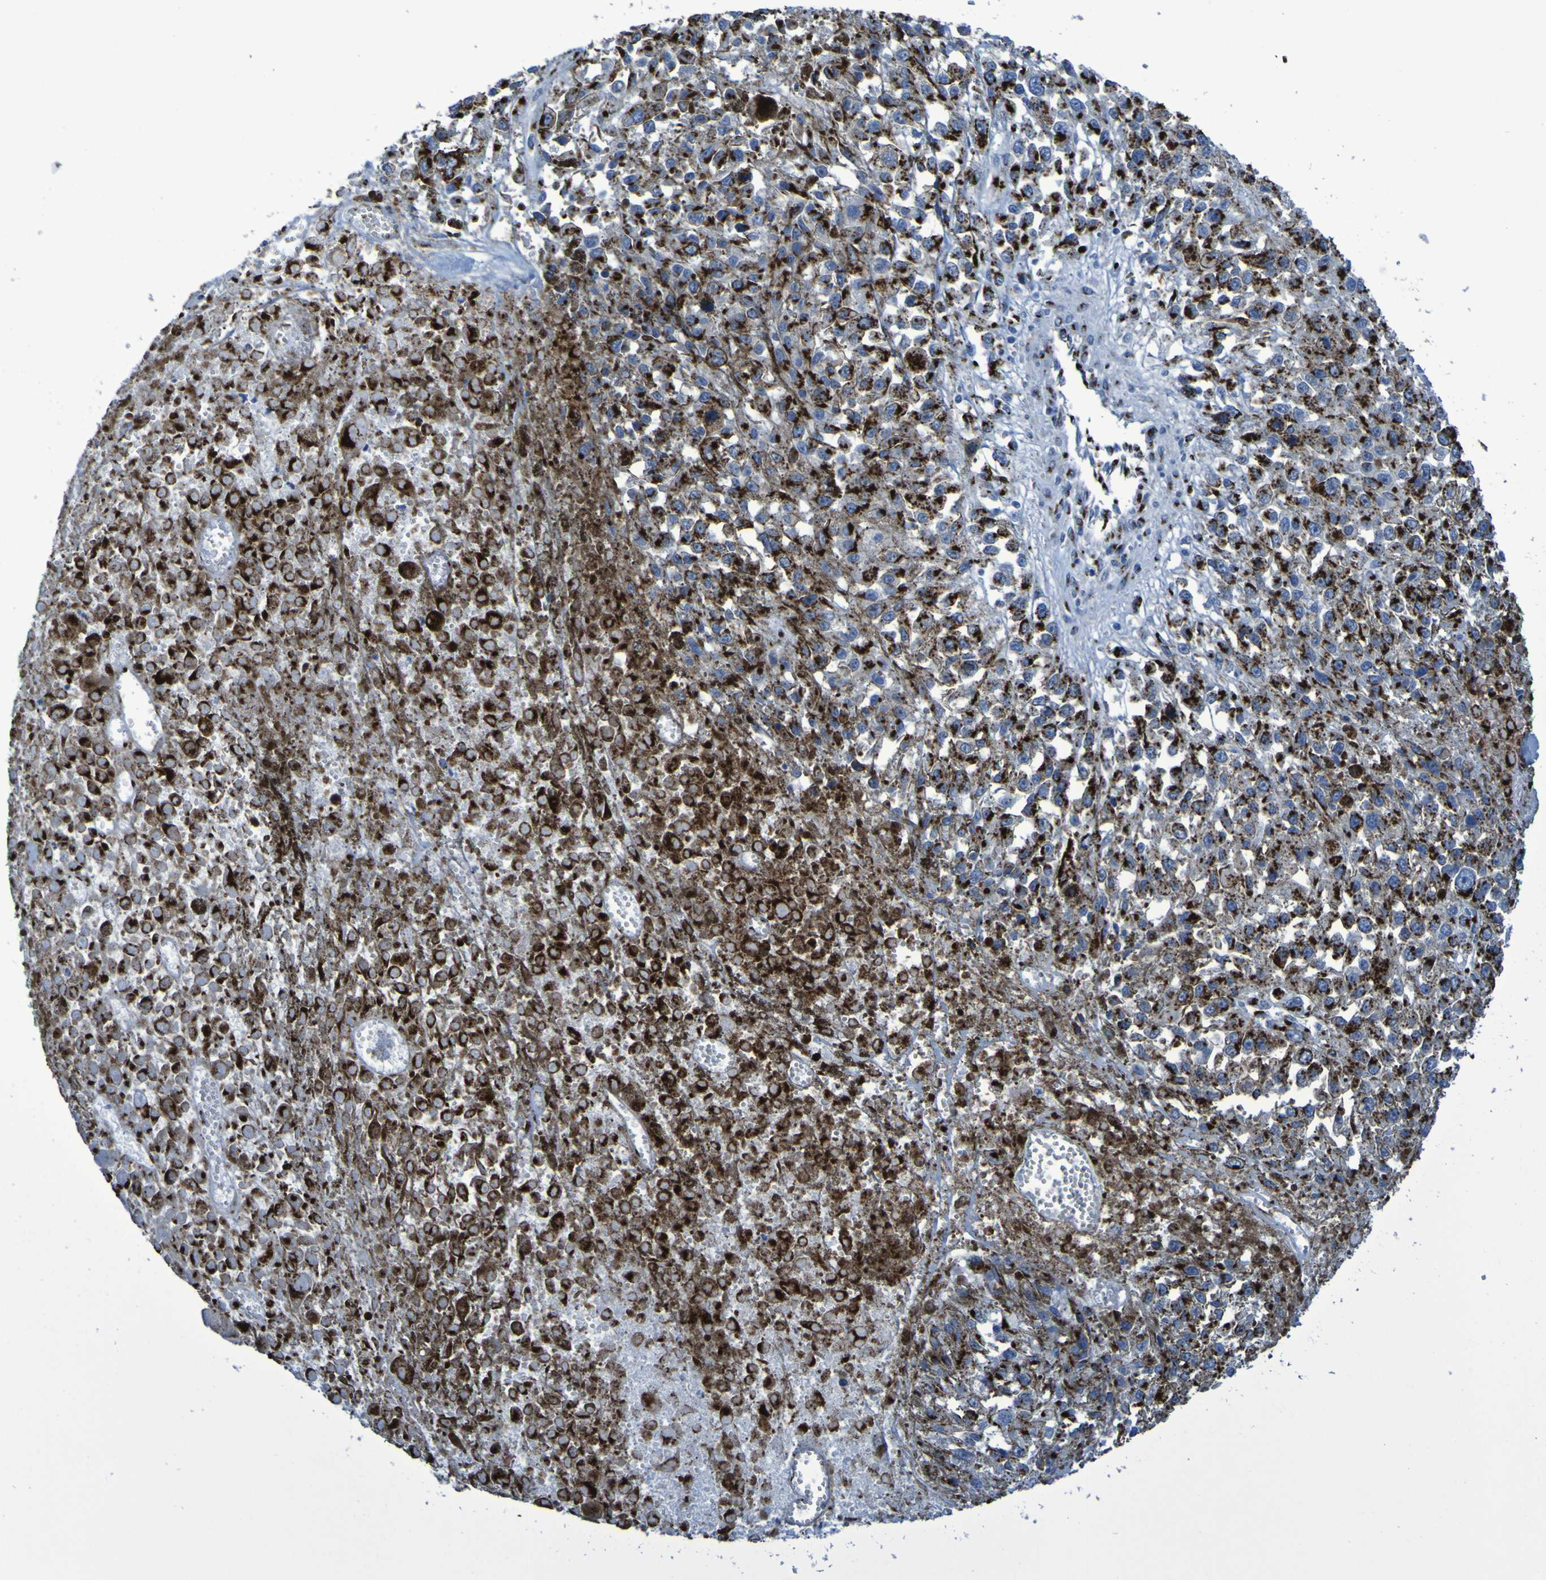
{"staining": {"intensity": "strong", "quantity": ">75%", "location": "cytoplasmic/membranous"}, "tissue": "melanoma", "cell_type": "Tumor cells", "image_type": "cancer", "snomed": [{"axis": "morphology", "description": "Malignant melanoma, Metastatic site"}, {"axis": "topography", "description": "Lymph node"}], "caption": "Melanoma stained with a brown dye demonstrates strong cytoplasmic/membranous positive positivity in about >75% of tumor cells.", "gene": "GOLM1", "patient": {"sex": "male", "age": 59}}